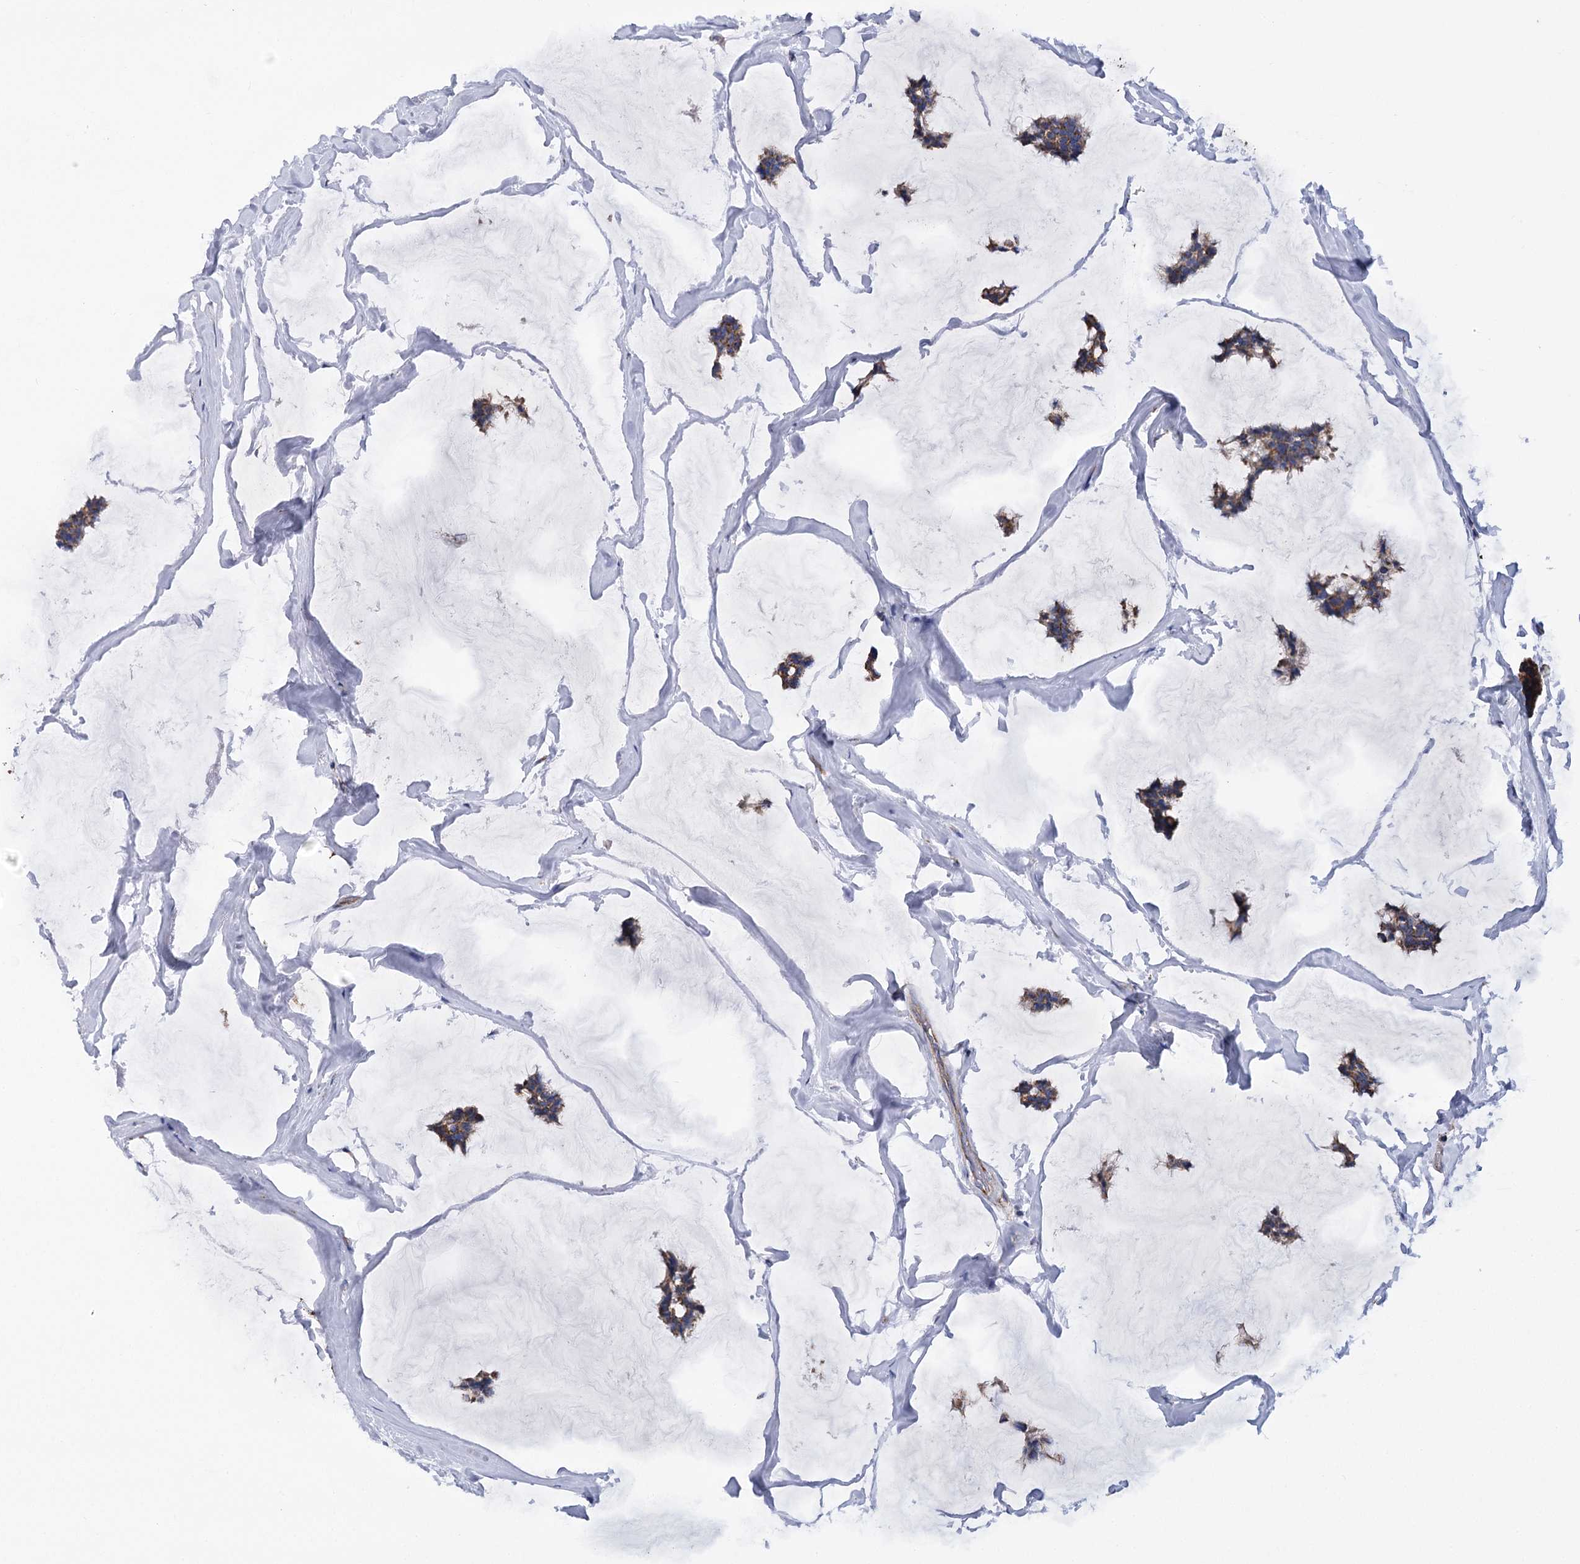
{"staining": {"intensity": "moderate", "quantity": ">75%", "location": "cytoplasmic/membranous"}, "tissue": "breast cancer", "cell_type": "Tumor cells", "image_type": "cancer", "snomed": [{"axis": "morphology", "description": "Duct carcinoma"}, {"axis": "topography", "description": "Breast"}], "caption": "Breast cancer stained with a protein marker reveals moderate staining in tumor cells.", "gene": "CCDC73", "patient": {"sex": "female", "age": 93}}